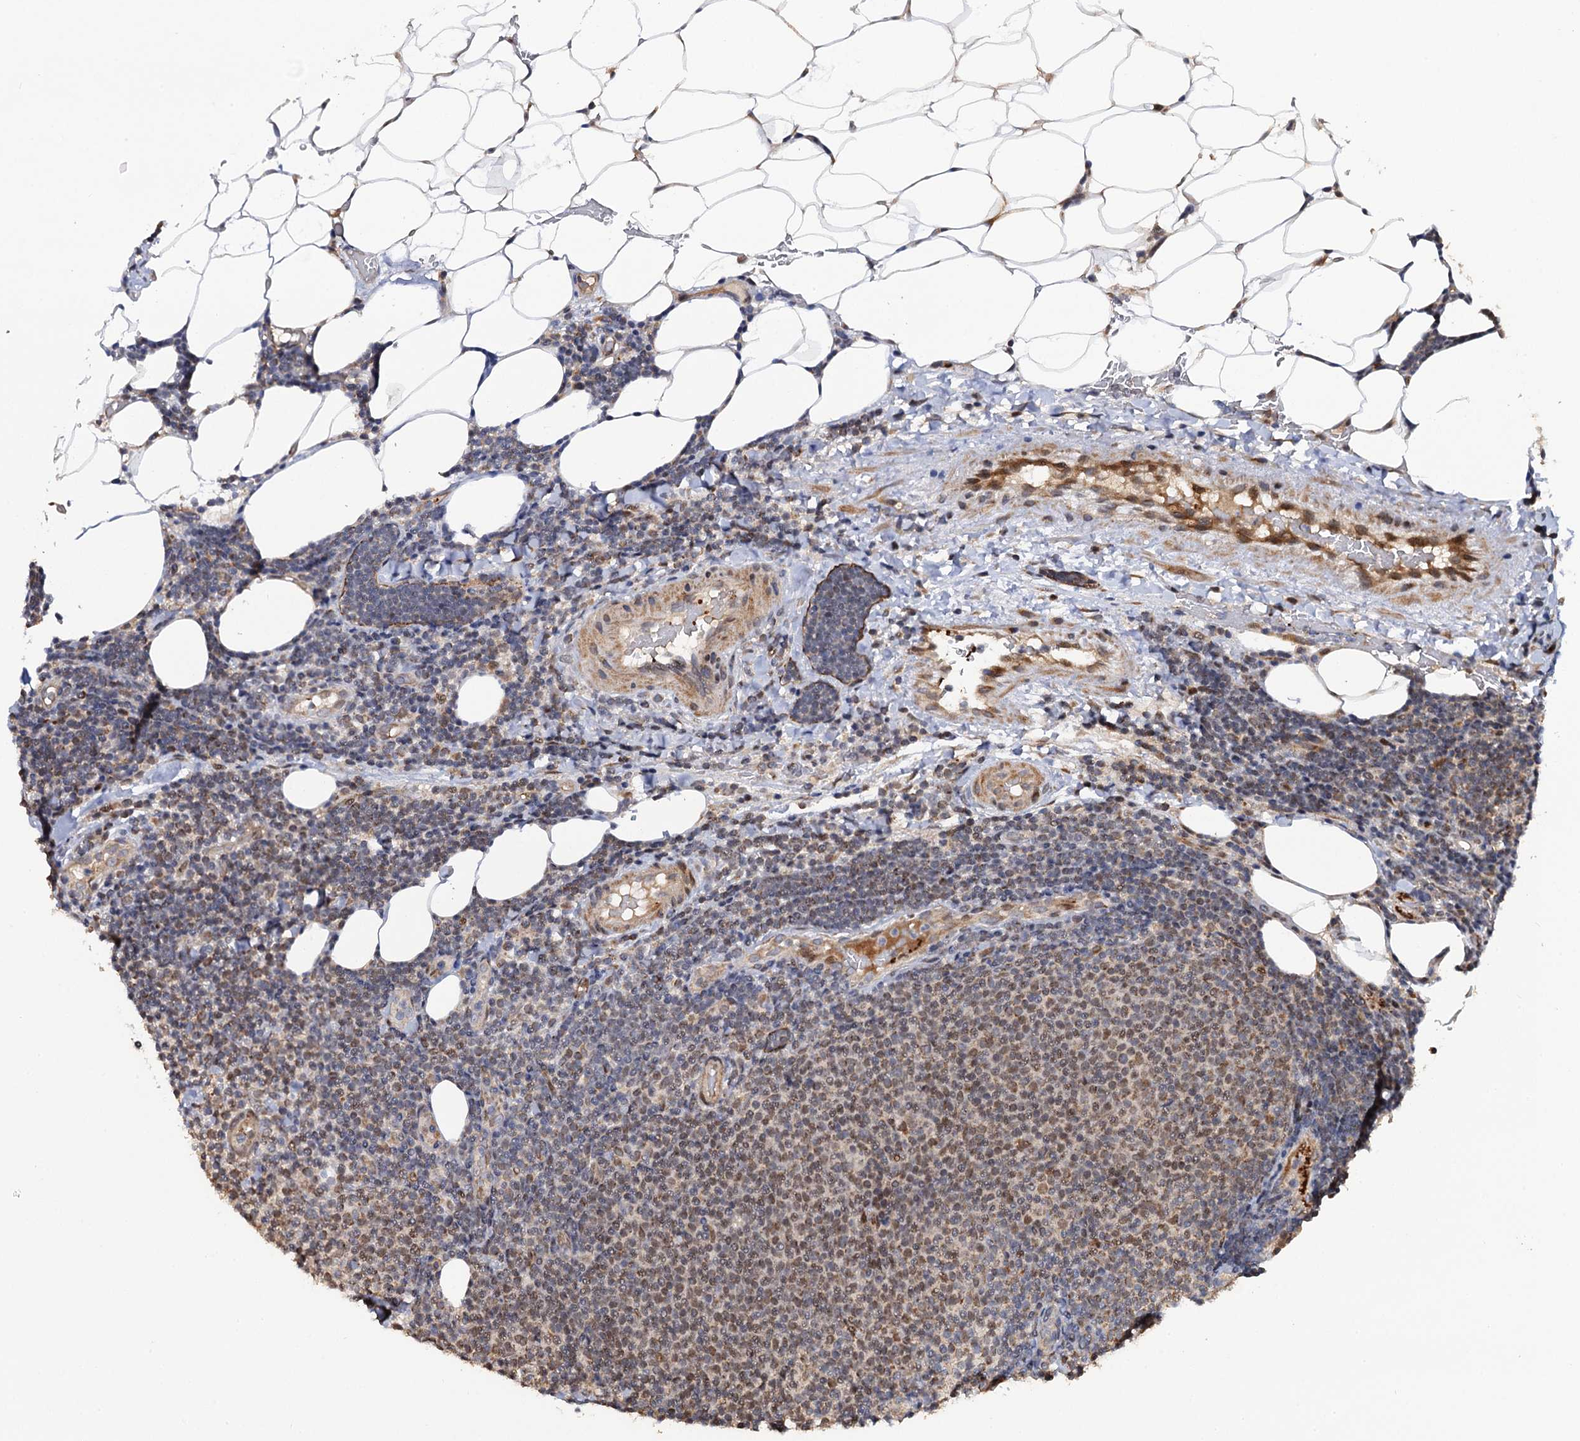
{"staining": {"intensity": "moderate", "quantity": "25%-75%", "location": "cytoplasmic/membranous,nuclear"}, "tissue": "lymphoma", "cell_type": "Tumor cells", "image_type": "cancer", "snomed": [{"axis": "morphology", "description": "Malignant lymphoma, non-Hodgkin's type, Low grade"}, {"axis": "topography", "description": "Lymph node"}], "caption": "IHC of lymphoma shows medium levels of moderate cytoplasmic/membranous and nuclear expression in approximately 25%-75% of tumor cells. IHC stains the protein of interest in brown and the nuclei are stained blue.", "gene": "LRRC63", "patient": {"sex": "male", "age": 66}}